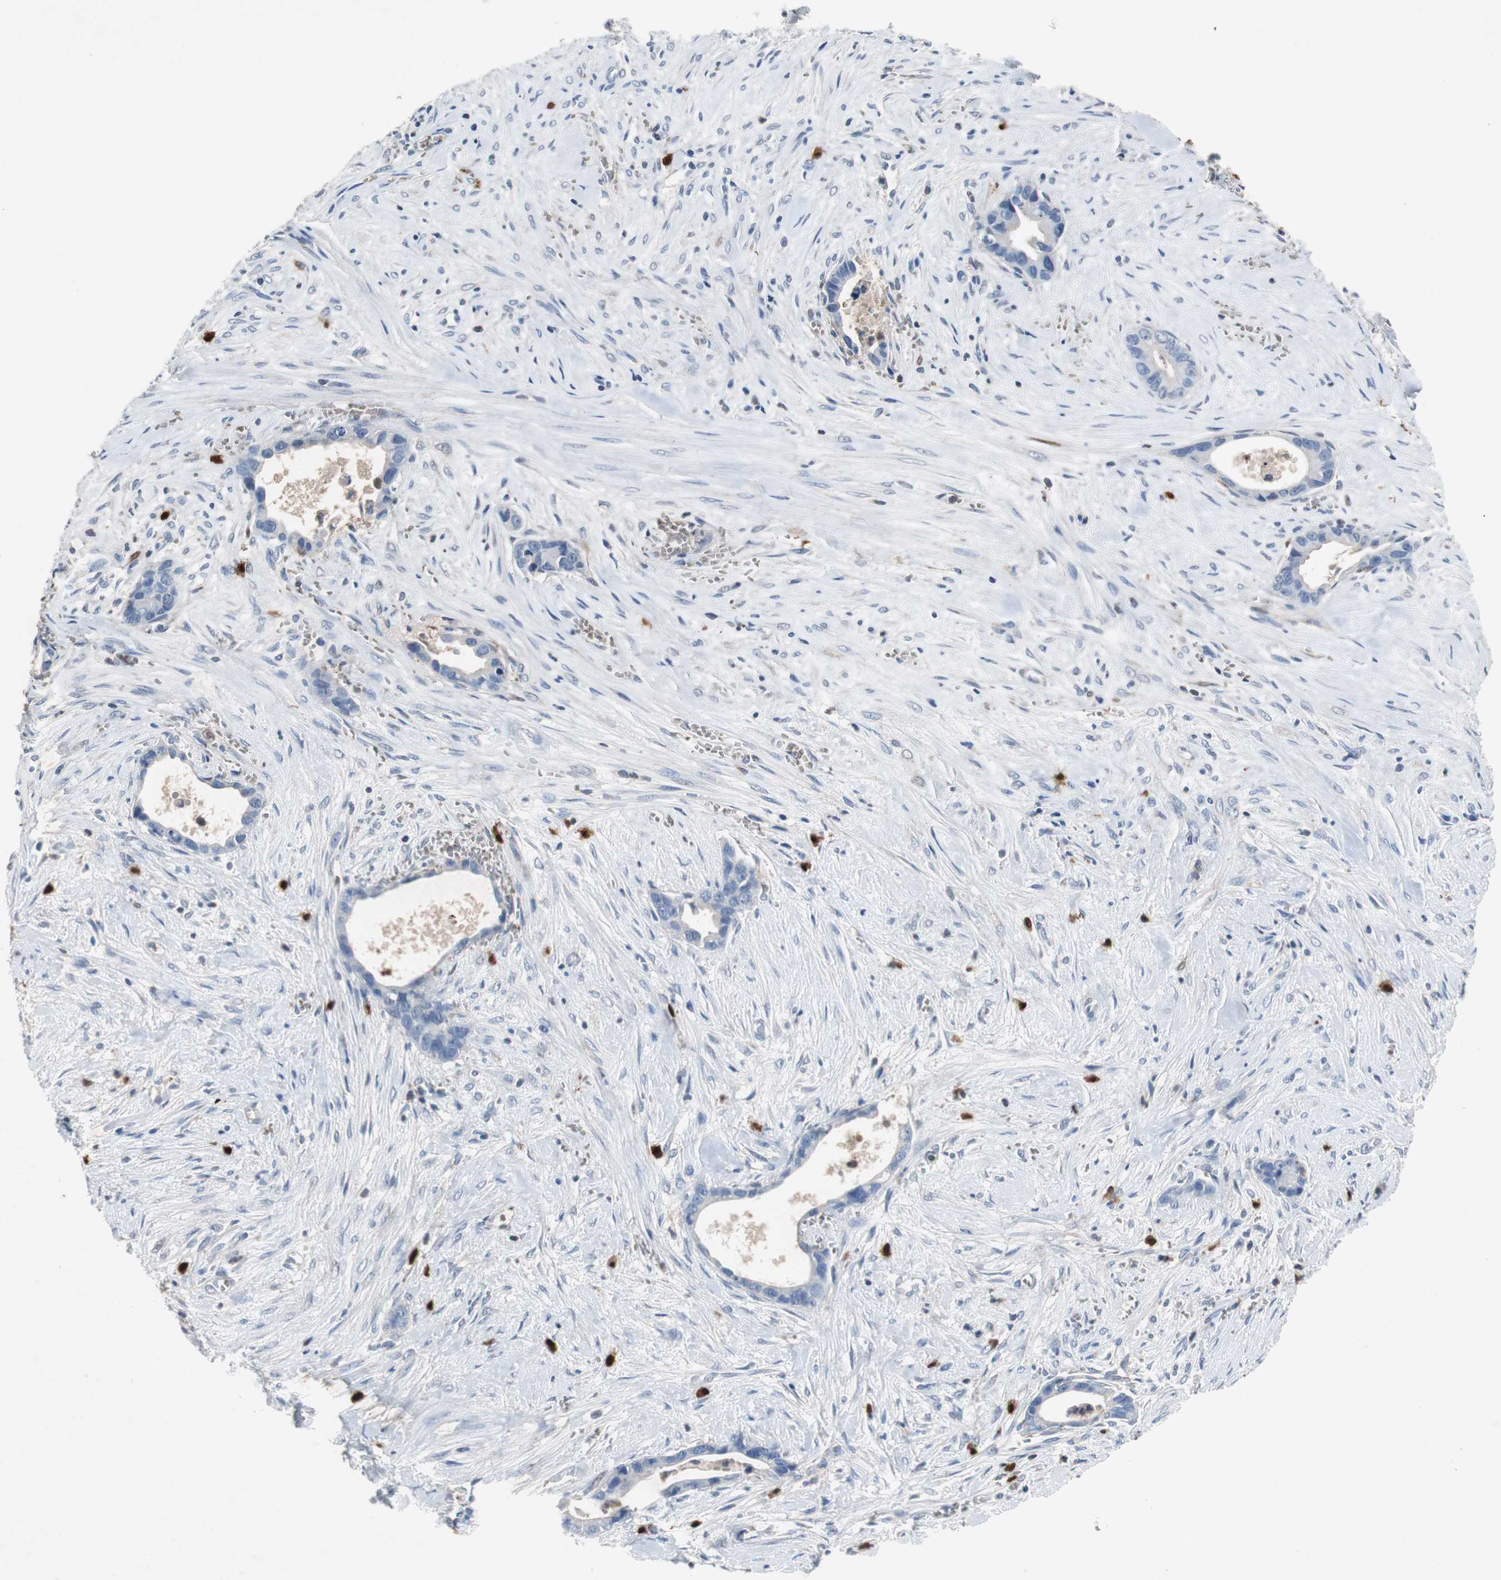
{"staining": {"intensity": "negative", "quantity": "none", "location": "none"}, "tissue": "liver cancer", "cell_type": "Tumor cells", "image_type": "cancer", "snomed": [{"axis": "morphology", "description": "Cholangiocarcinoma"}, {"axis": "topography", "description": "Liver"}], "caption": "IHC of human liver cancer (cholangiocarcinoma) displays no staining in tumor cells. (DAB (3,3'-diaminobenzidine) immunohistochemistry (IHC) with hematoxylin counter stain).", "gene": "CALB2", "patient": {"sex": "female", "age": 55}}